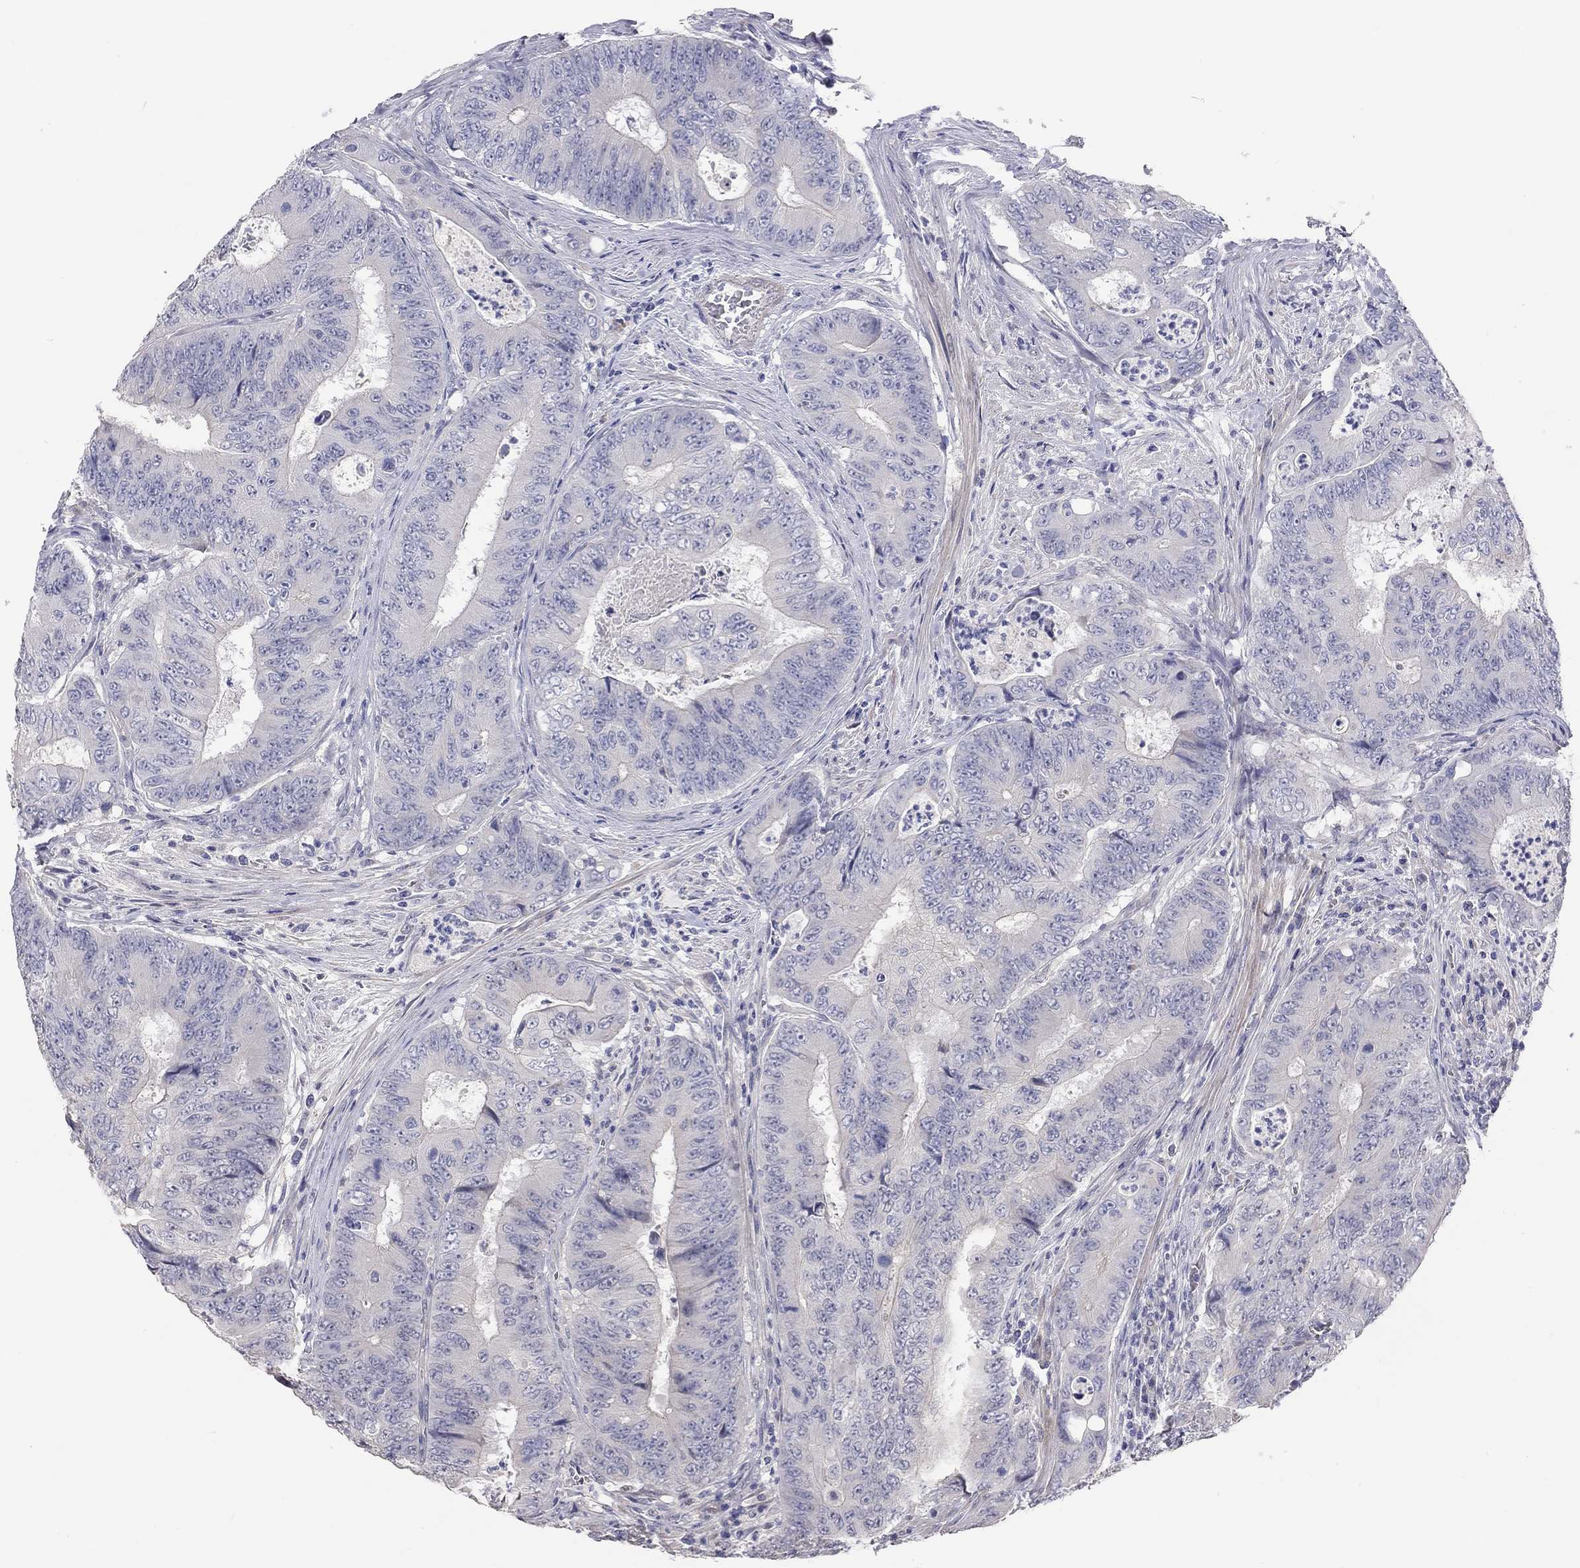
{"staining": {"intensity": "negative", "quantity": "none", "location": "none"}, "tissue": "colorectal cancer", "cell_type": "Tumor cells", "image_type": "cancer", "snomed": [{"axis": "morphology", "description": "Adenocarcinoma, NOS"}, {"axis": "topography", "description": "Colon"}], "caption": "Photomicrograph shows no protein staining in tumor cells of adenocarcinoma (colorectal) tissue.", "gene": "PAPSS2", "patient": {"sex": "female", "age": 48}}